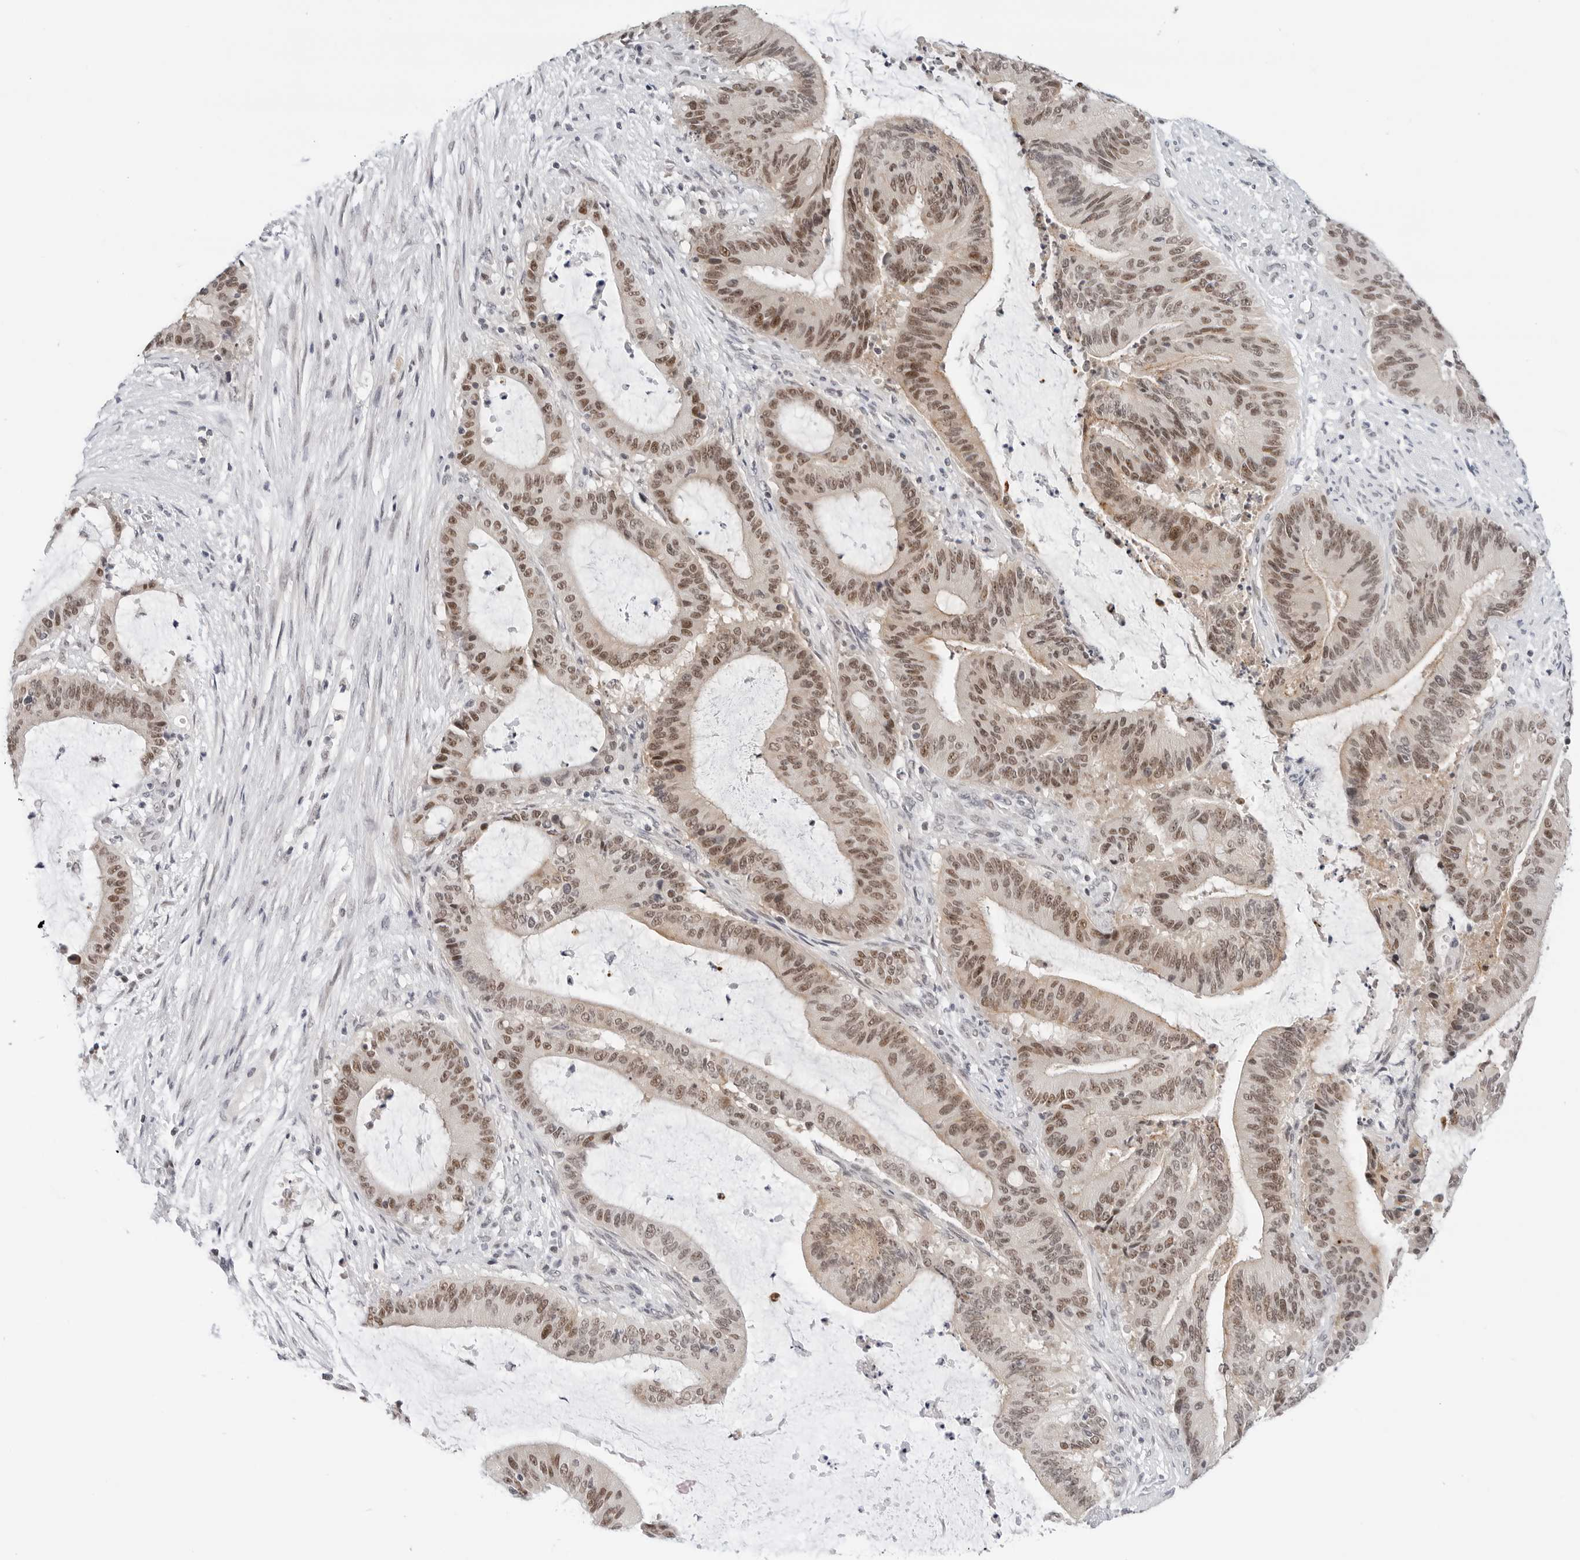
{"staining": {"intensity": "moderate", "quantity": ">75%", "location": "nuclear"}, "tissue": "liver cancer", "cell_type": "Tumor cells", "image_type": "cancer", "snomed": [{"axis": "morphology", "description": "Normal tissue, NOS"}, {"axis": "morphology", "description": "Cholangiocarcinoma"}, {"axis": "topography", "description": "Liver"}, {"axis": "topography", "description": "Peripheral nerve tissue"}], "caption": "IHC (DAB (3,3'-diaminobenzidine)) staining of liver cancer (cholangiocarcinoma) shows moderate nuclear protein expression in approximately >75% of tumor cells.", "gene": "TSEN2", "patient": {"sex": "female", "age": 73}}